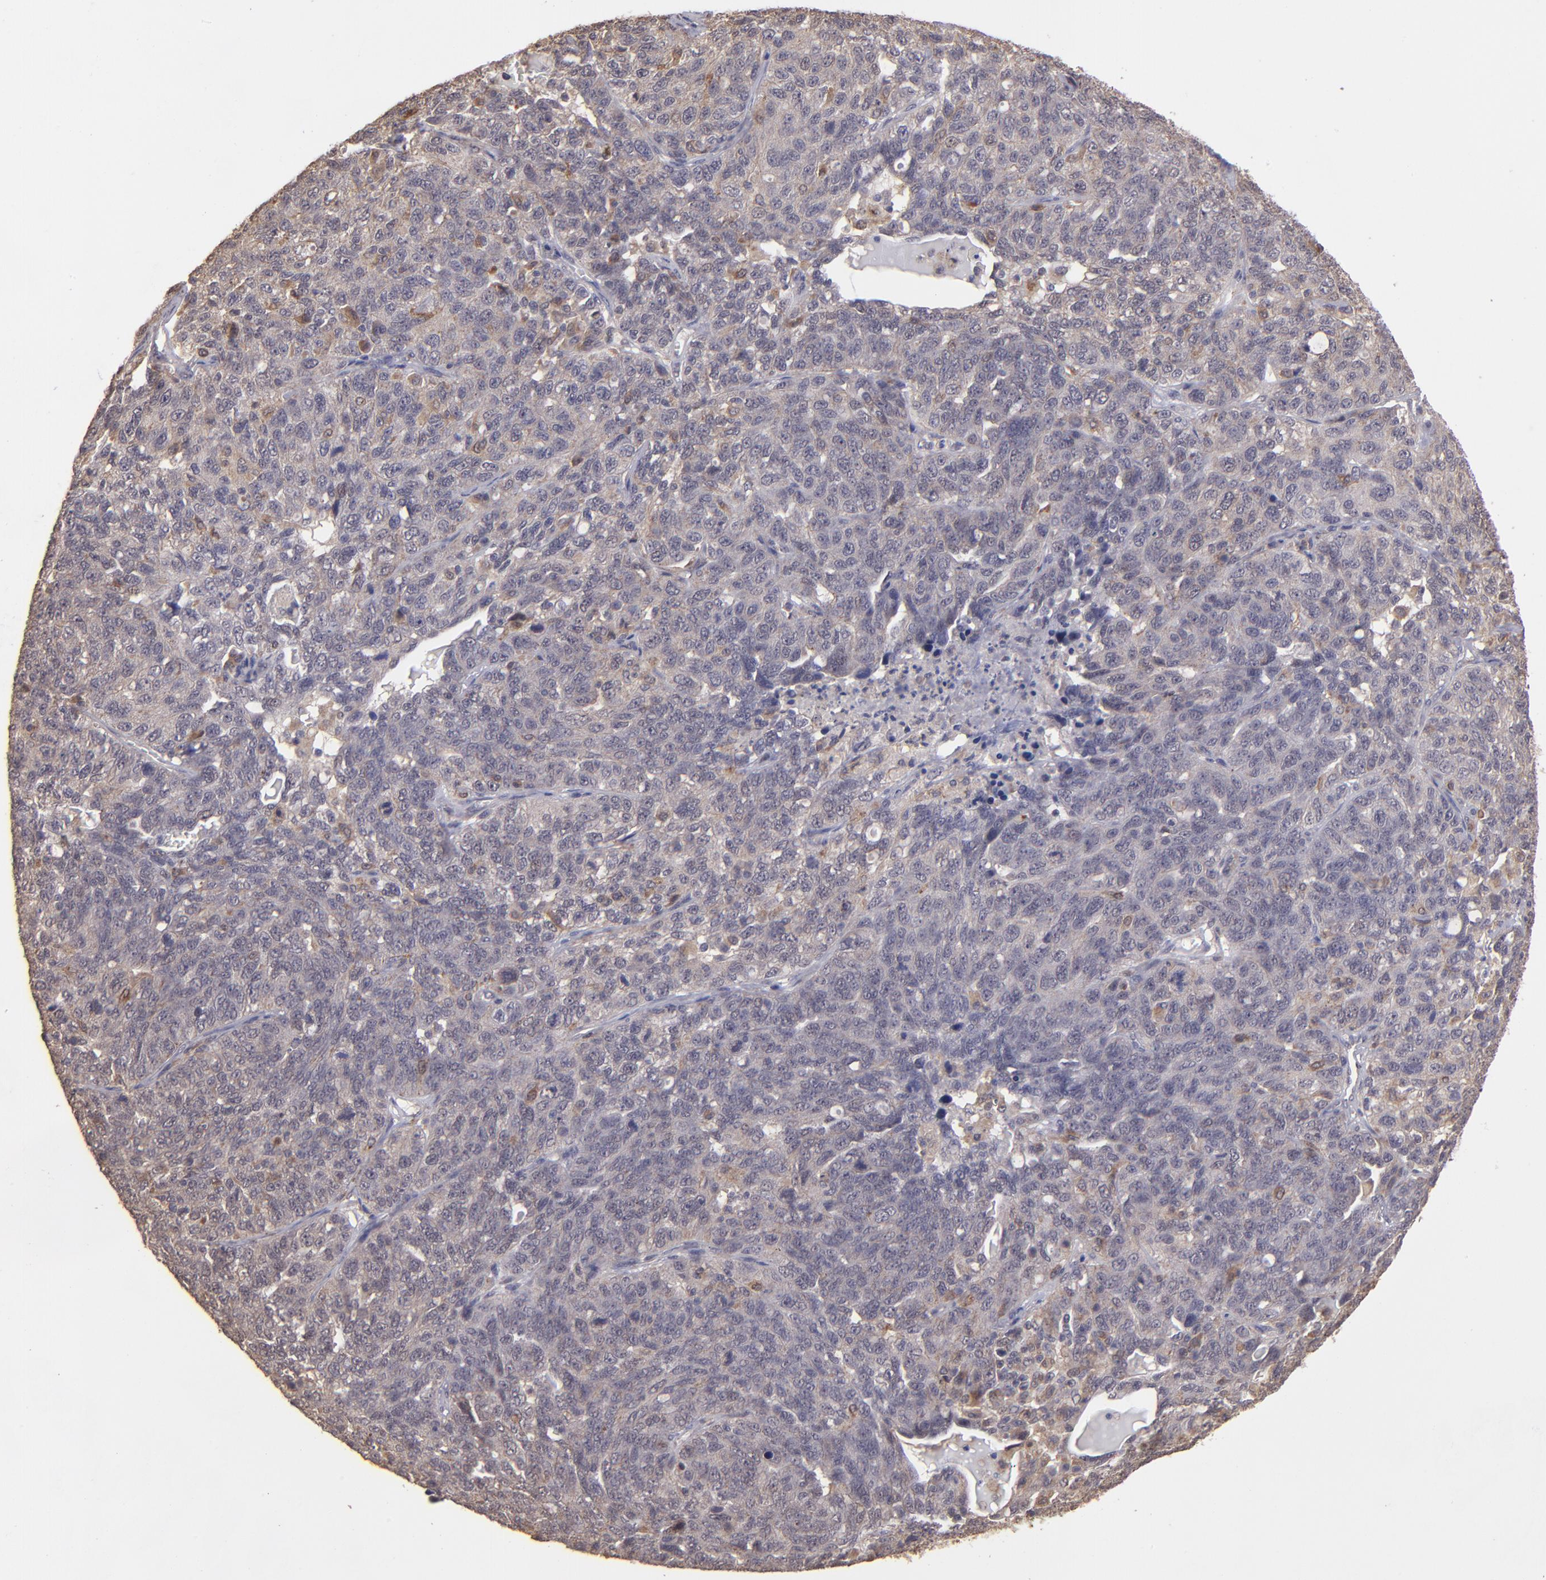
{"staining": {"intensity": "weak", "quantity": "25%-75%", "location": "cytoplasmic/membranous"}, "tissue": "ovarian cancer", "cell_type": "Tumor cells", "image_type": "cancer", "snomed": [{"axis": "morphology", "description": "Cystadenocarcinoma, serous, NOS"}, {"axis": "topography", "description": "Ovary"}], "caption": "Immunohistochemistry of human ovarian serous cystadenocarcinoma reveals low levels of weak cytoplasmic/membranous staining in approximately 25%-75% of tumor cells.", "gene": "SIPA1L1", "patient": {"sex": "female", "age": 71}}